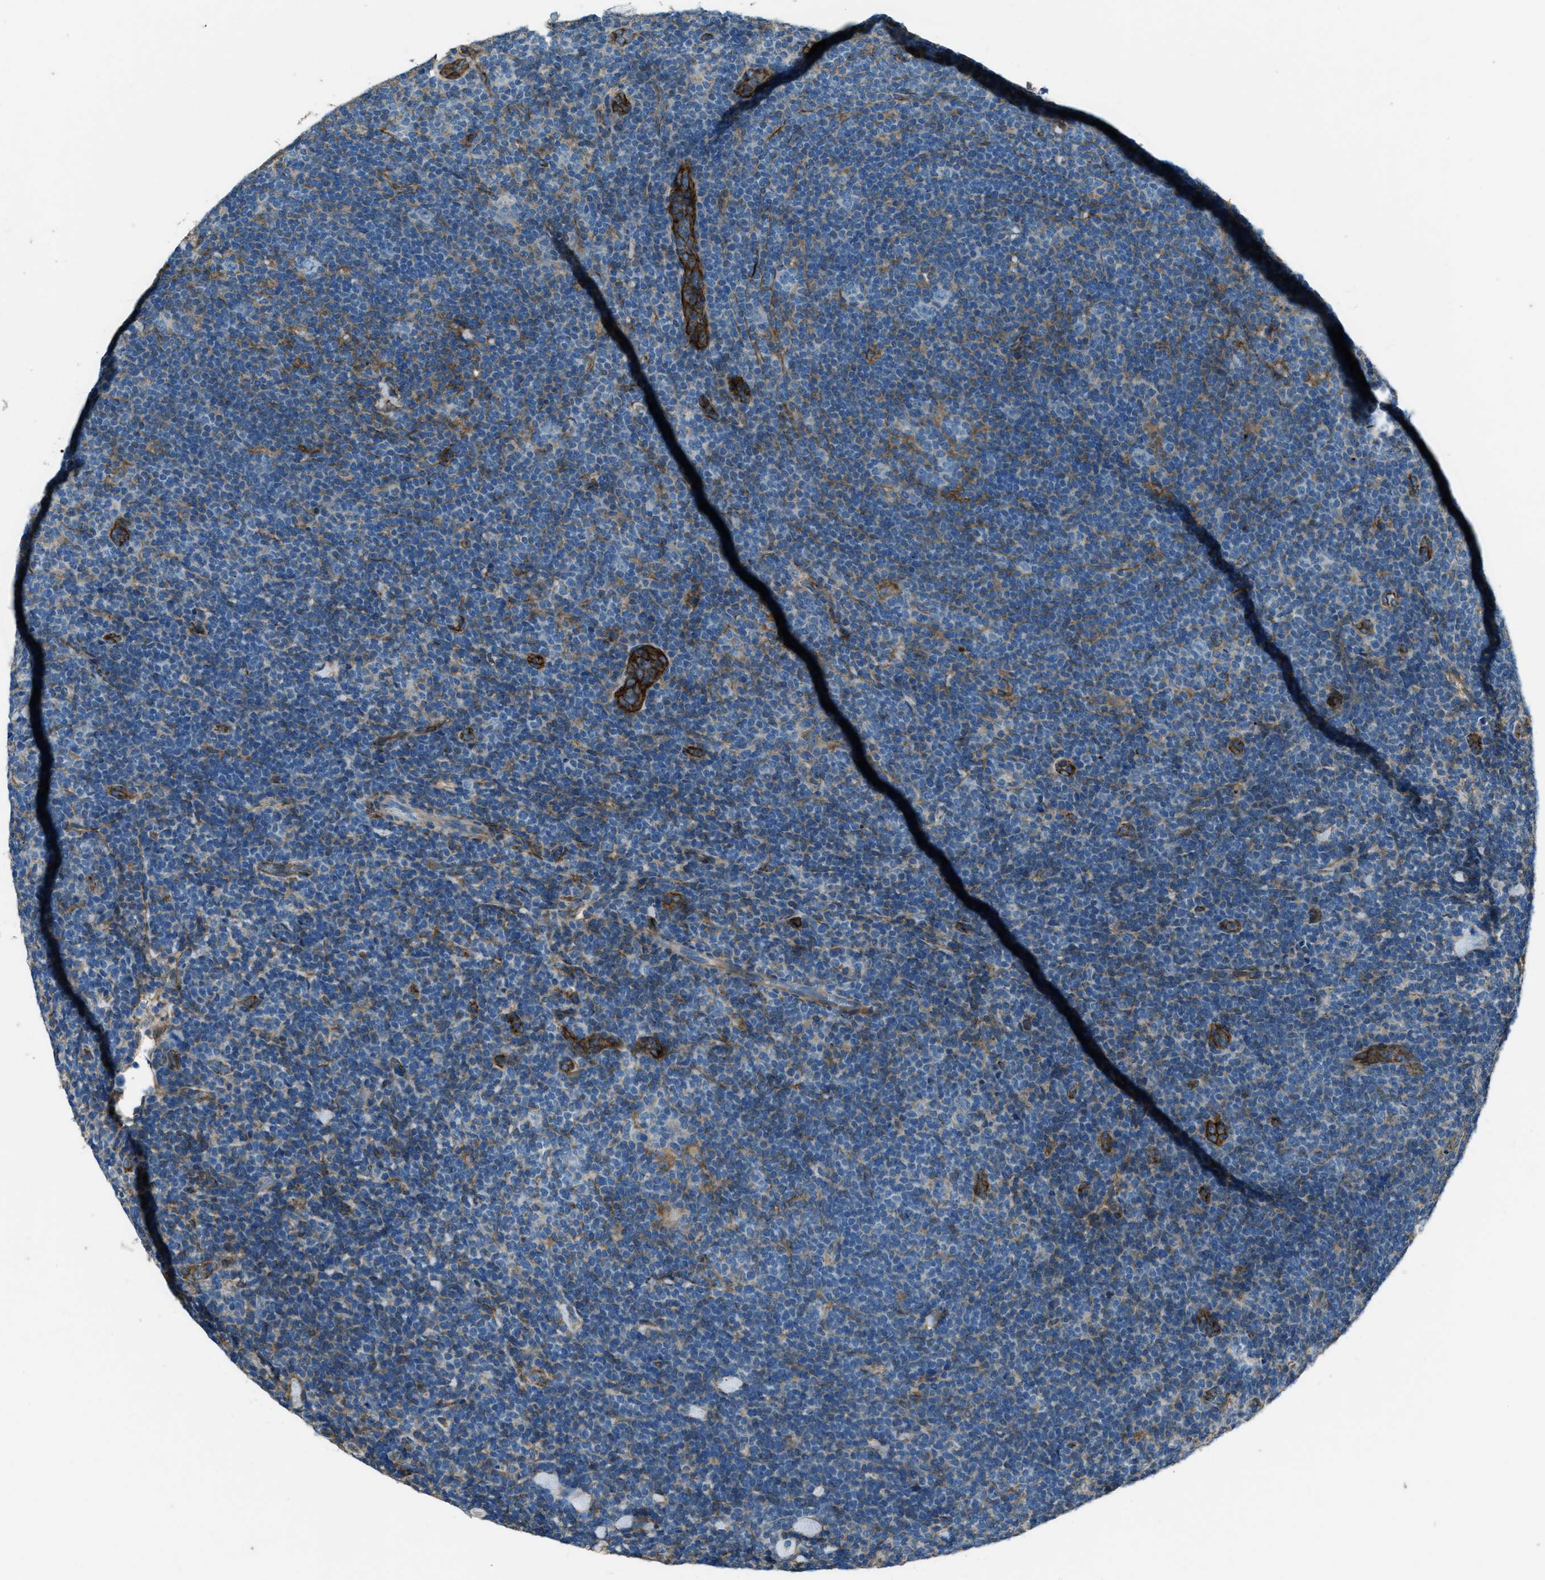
{"staining": {"intensity": "negative", "quantity": "none", "location": "none"}, "tissue": "lymphoma", "cell_type": "Tumor cells", "image_type": "cancer", "snomed": [{"axis": "morphology", "description": "Hodgkin's disease, NOS"}, {"axis": "topography", "description": "Lymph node"}], "caption": "An IHC image of lymphoma is shown. There is no staining in tumor cells of lymphoma. (Immunohistochemistry, brightfield microscopy, high magnification).", "gene": "SVIL", "patient": {"sex": "female", "age": 57}}